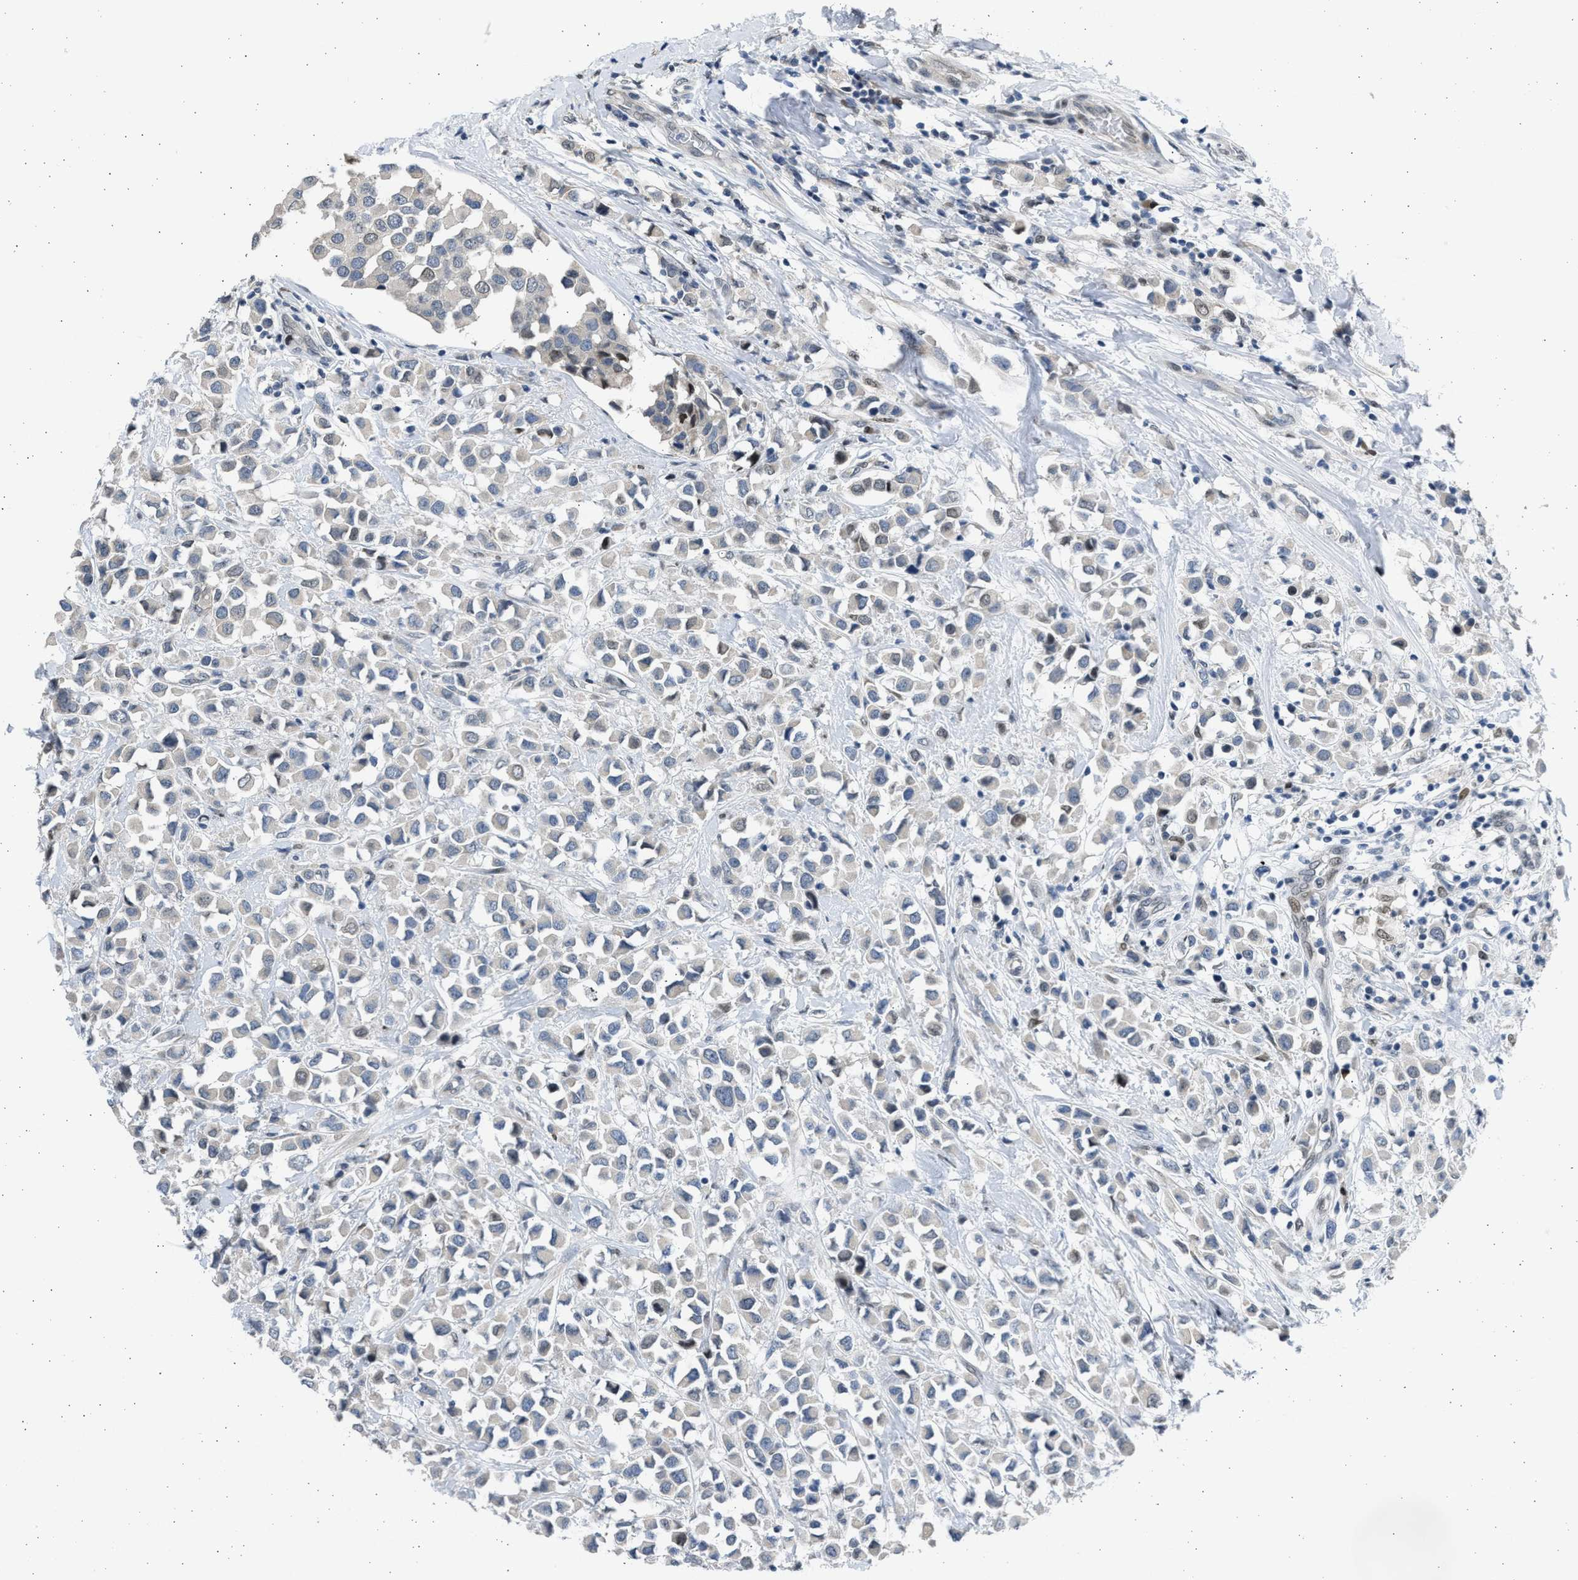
{"staining": {"intensity": "negative", "quantity": "none", "location": "none"}, "tissue": "breast cancer", "cell_type": "Tumor cells", "image_type": "cancer", "snomed": [{"axis": "morphology", "description": "Duct carcinoma"}, {"axis": "topography", "description": "Breast"}], "caption": "Image shows no protein expression in tumor cells of breast cancer (invasive ductal carcinoma) tissue. (DAB IHC, high magnification).", "gene": "HMGN3", "patient": {"sex": "female", "age": 61}}